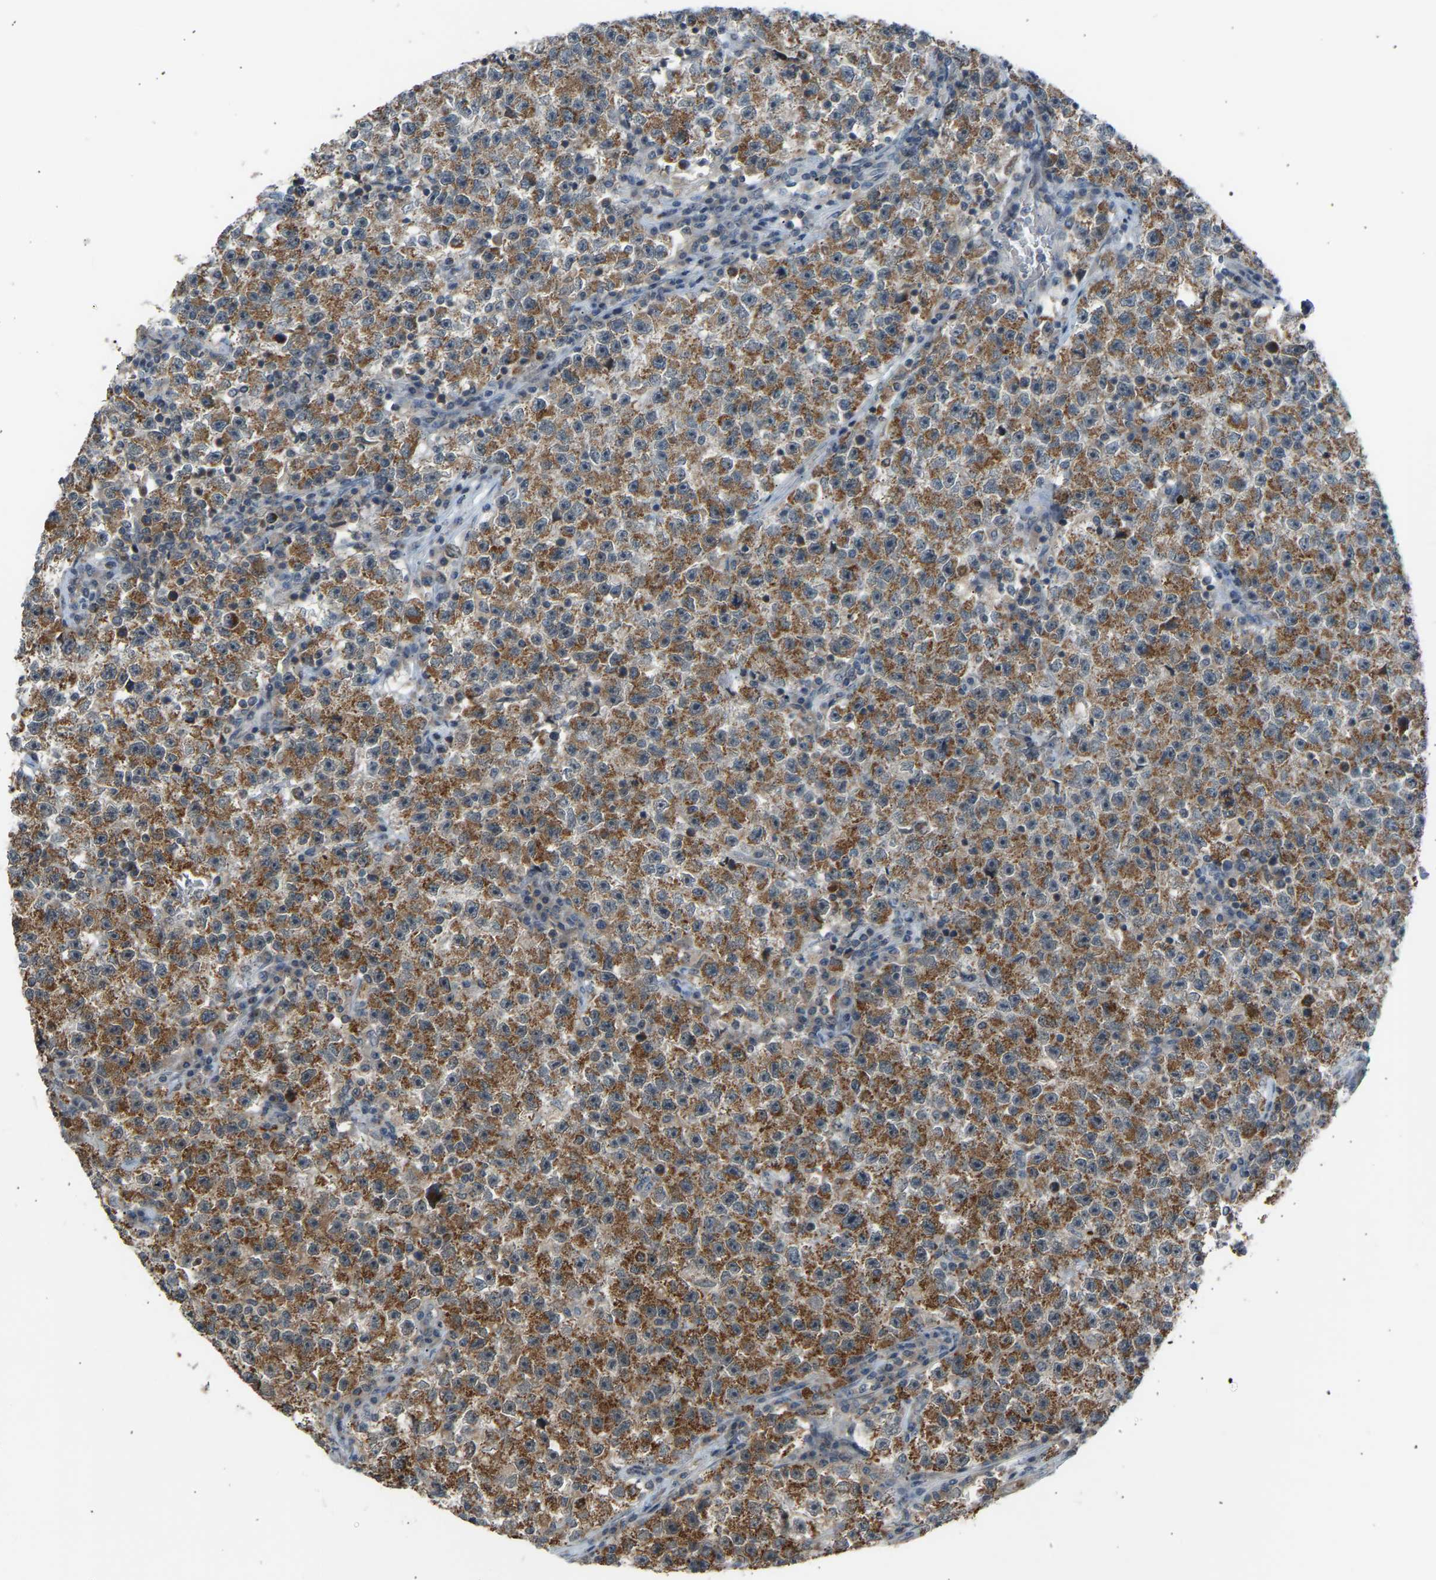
{"staining": {"intensity": "moderate", "quantity": ">75%", "location": "cytoplasmic/membranous"}, "tissue": "testis cancer", "cell_type": "Tumor cells", "image_type": "cancer", "snomed": [{"axis": "morphology", "description": "Seminoma, NOS"}, {"axis": "topography", "description": "Testis"}], "caption": "Tumor cells demonstrate medium levels of moderate cytoplasmic/membranous expression in about >75% of cells in testis cancer (seminoma). (IHC, brightfield microscopy, high magnification).", "gene": "SLIRP", "patient": {"sex": "male", "age": 22}}